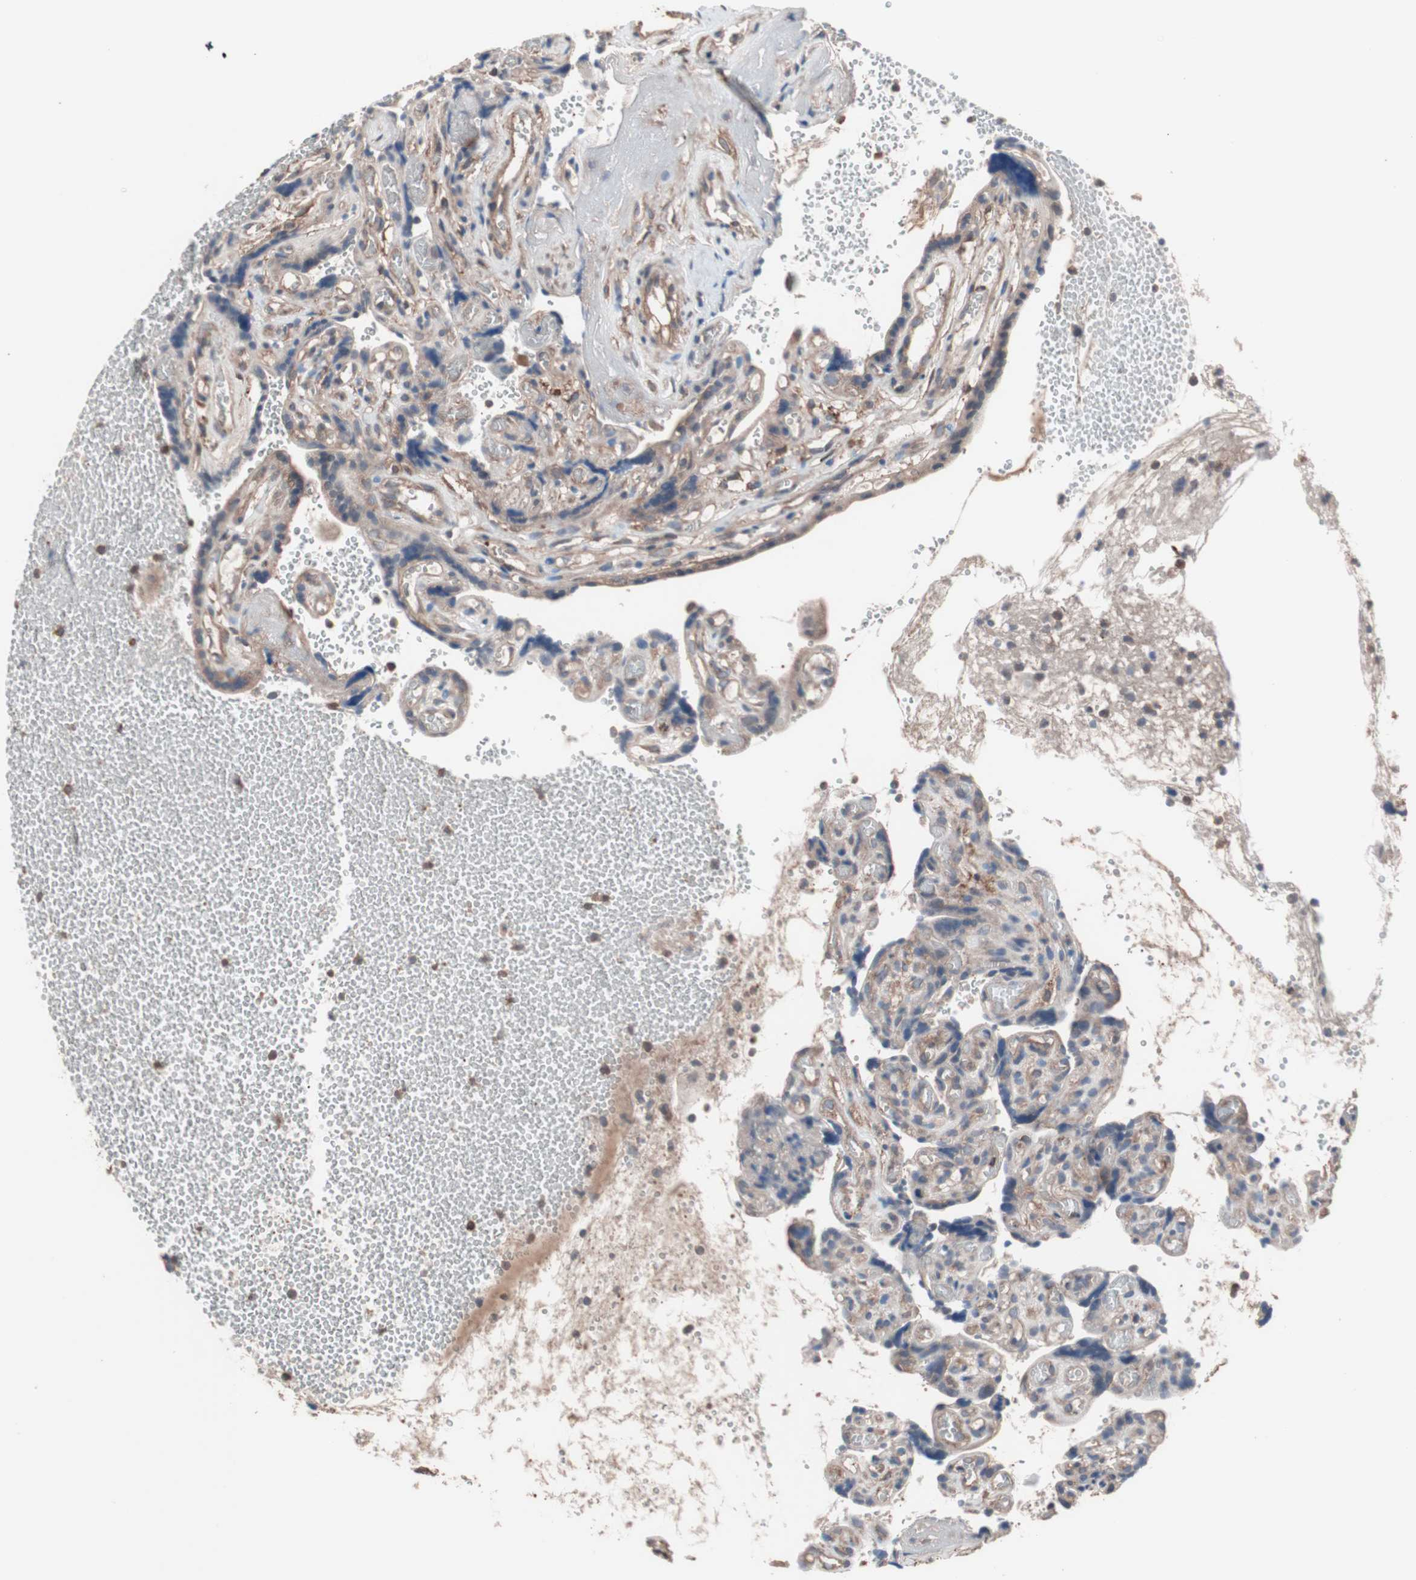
{"staining": {"intensity": "strong", "quantity": ">75%", "location": "cytoplasmic/membranous"}, "tissue": "placenta", "cell_type": "Decidual cells", "image_type": "normal", "snomed": [{"axis": "morphology", "description": "Normal tissue, NOS"}, {"axis": "topography", "description": "Placenta"}], "caption": "IHC image of benign placenta: human placenta stained using immunohistochemistry demonstrates high levels of strong protein expression localized specifically in the cytoplasmic/membranous of decidual cells, appearing as a cytoplasmic/membranous brown color.", "gene": "ATG7", "patient": {"sex": "female", "age": 30}}